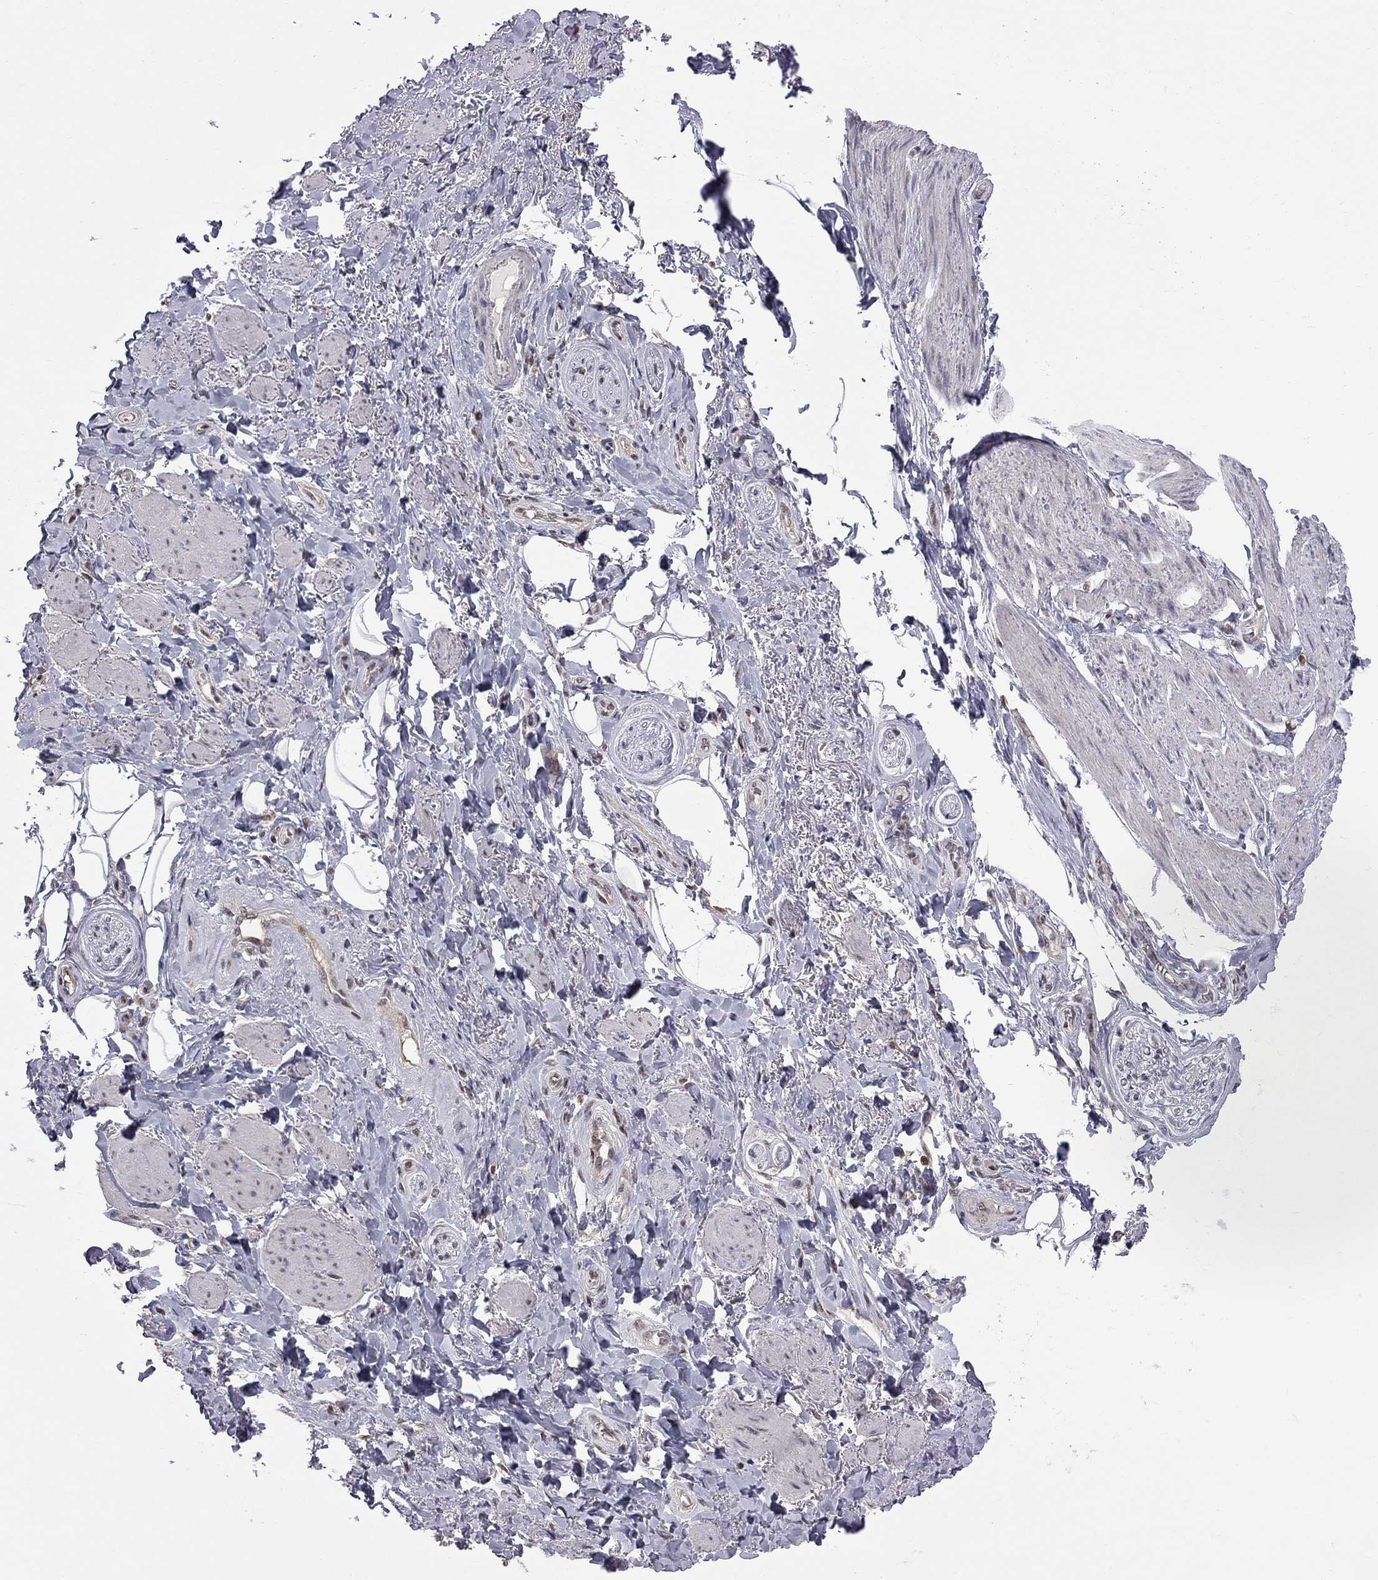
{"staining": {"intensity": "negative", "quantity": "none", "location": "none"}, "tissue": "adipose tissue", "cell_type": "Adipocytes", "image_type": "normal", "snomed": [{"axis": "morphology", "description": "Normal tissue, NOS"}, {"axis": "topography", "description": "Skeletal muscle"}, {"axis": "topography", "description": "Anal"}, {"axis": "topography", "description": "Peripheral nerve tissue"}], "caption": "An IHC image of unremarkable adipose tissue is shown. There is no staining in adipocytes of adipose tissue.", "gene": "RFWD3", "patient": {"sex": "male", "age": 53}}